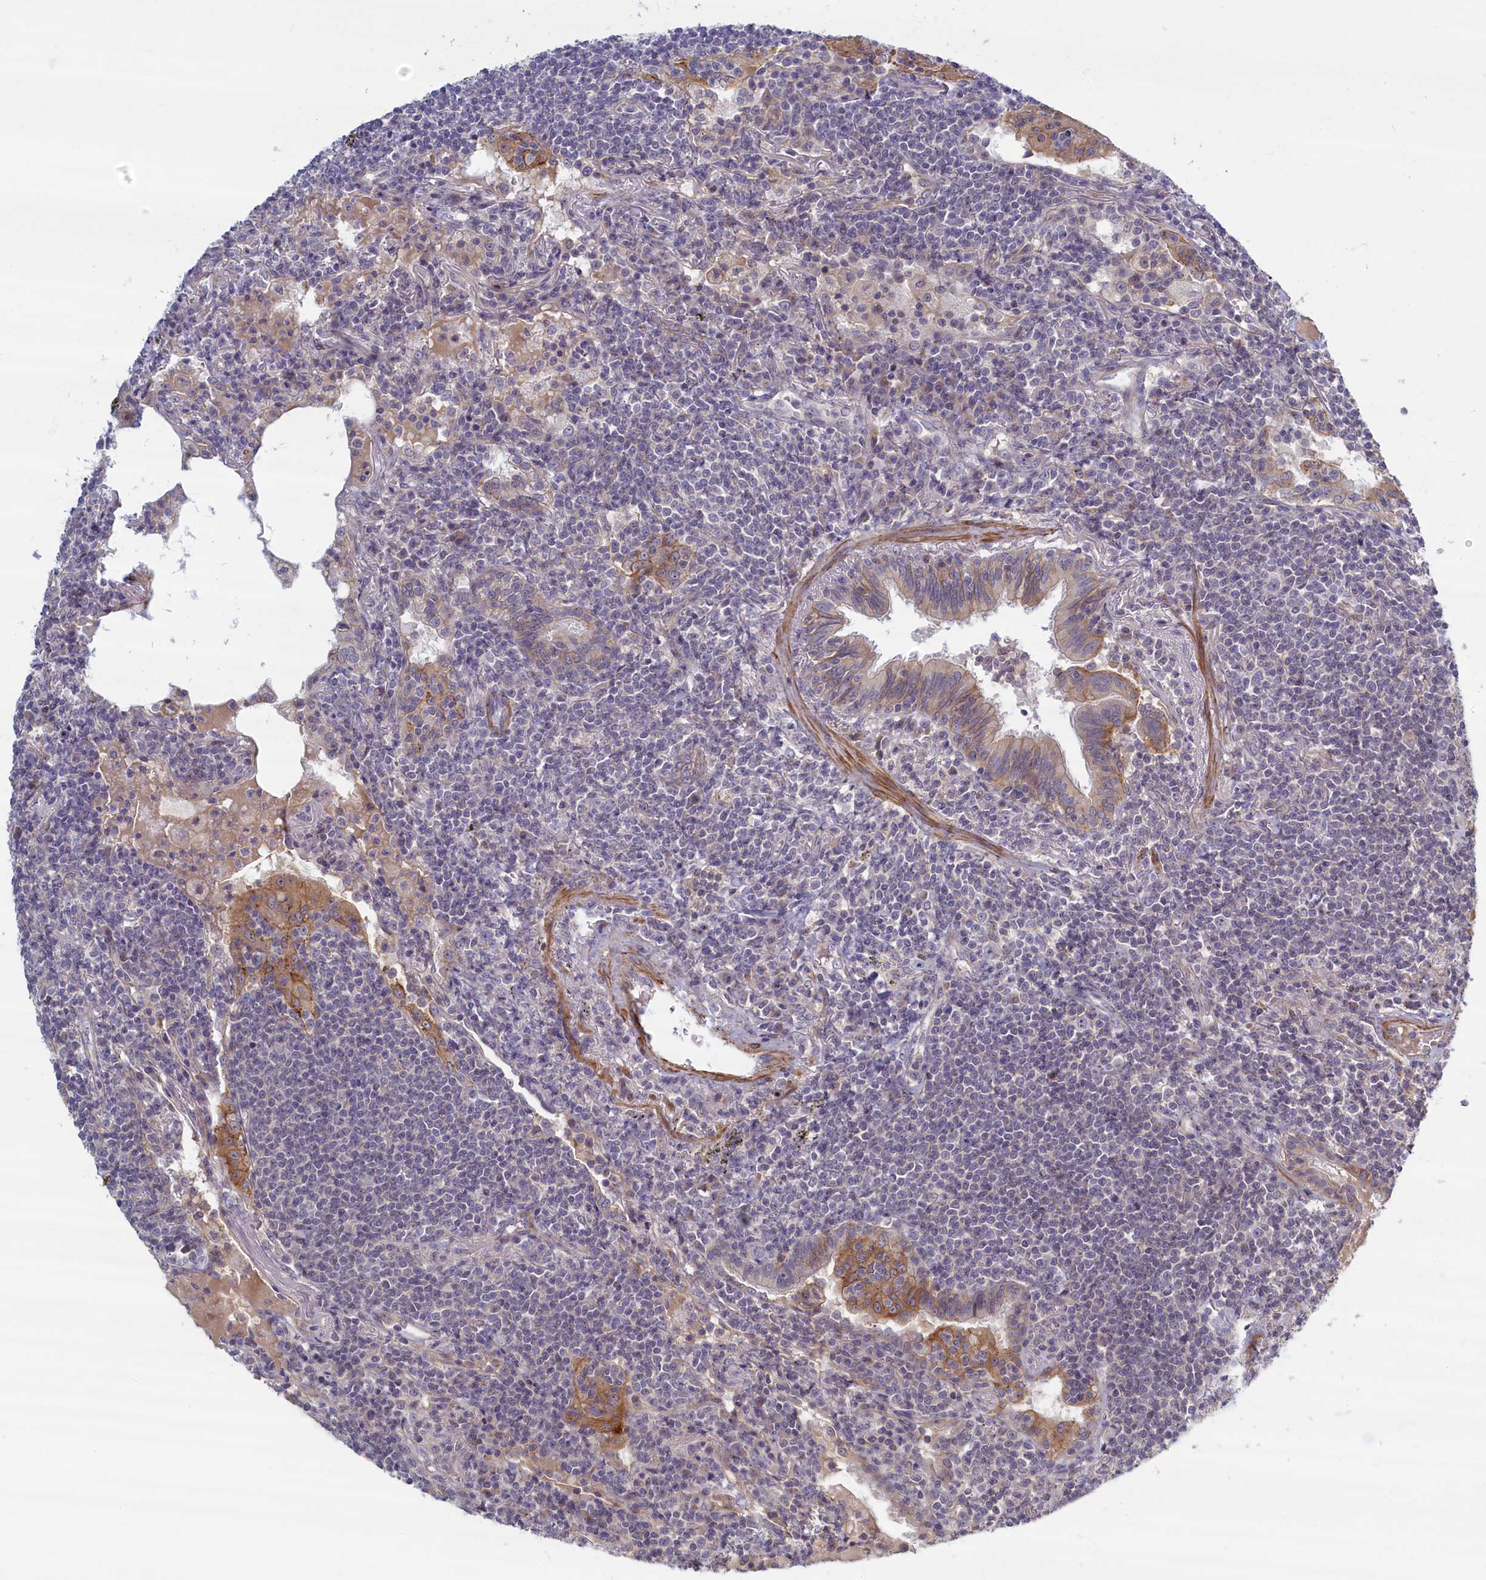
{"staining": {"intensity": "negative", "quantity": "none", "location": "none"}, "tissue": "lymphoma", "cell_type": "Tumor cells", "image_type": "cancer", "snomed": [{"axis": "morphology", "description": "Malignant lymphoma, non-Hodgkin's type, Low grade"}, {"axis": "topography", "description": "Lung"}], "caption": "This is a image of immunohistochemistry (IHC) staining of lymphoma, which shows no positivity in tumor cells.", "gene": "TRPM4", "patient": {"sex": "female", "age": 71}}